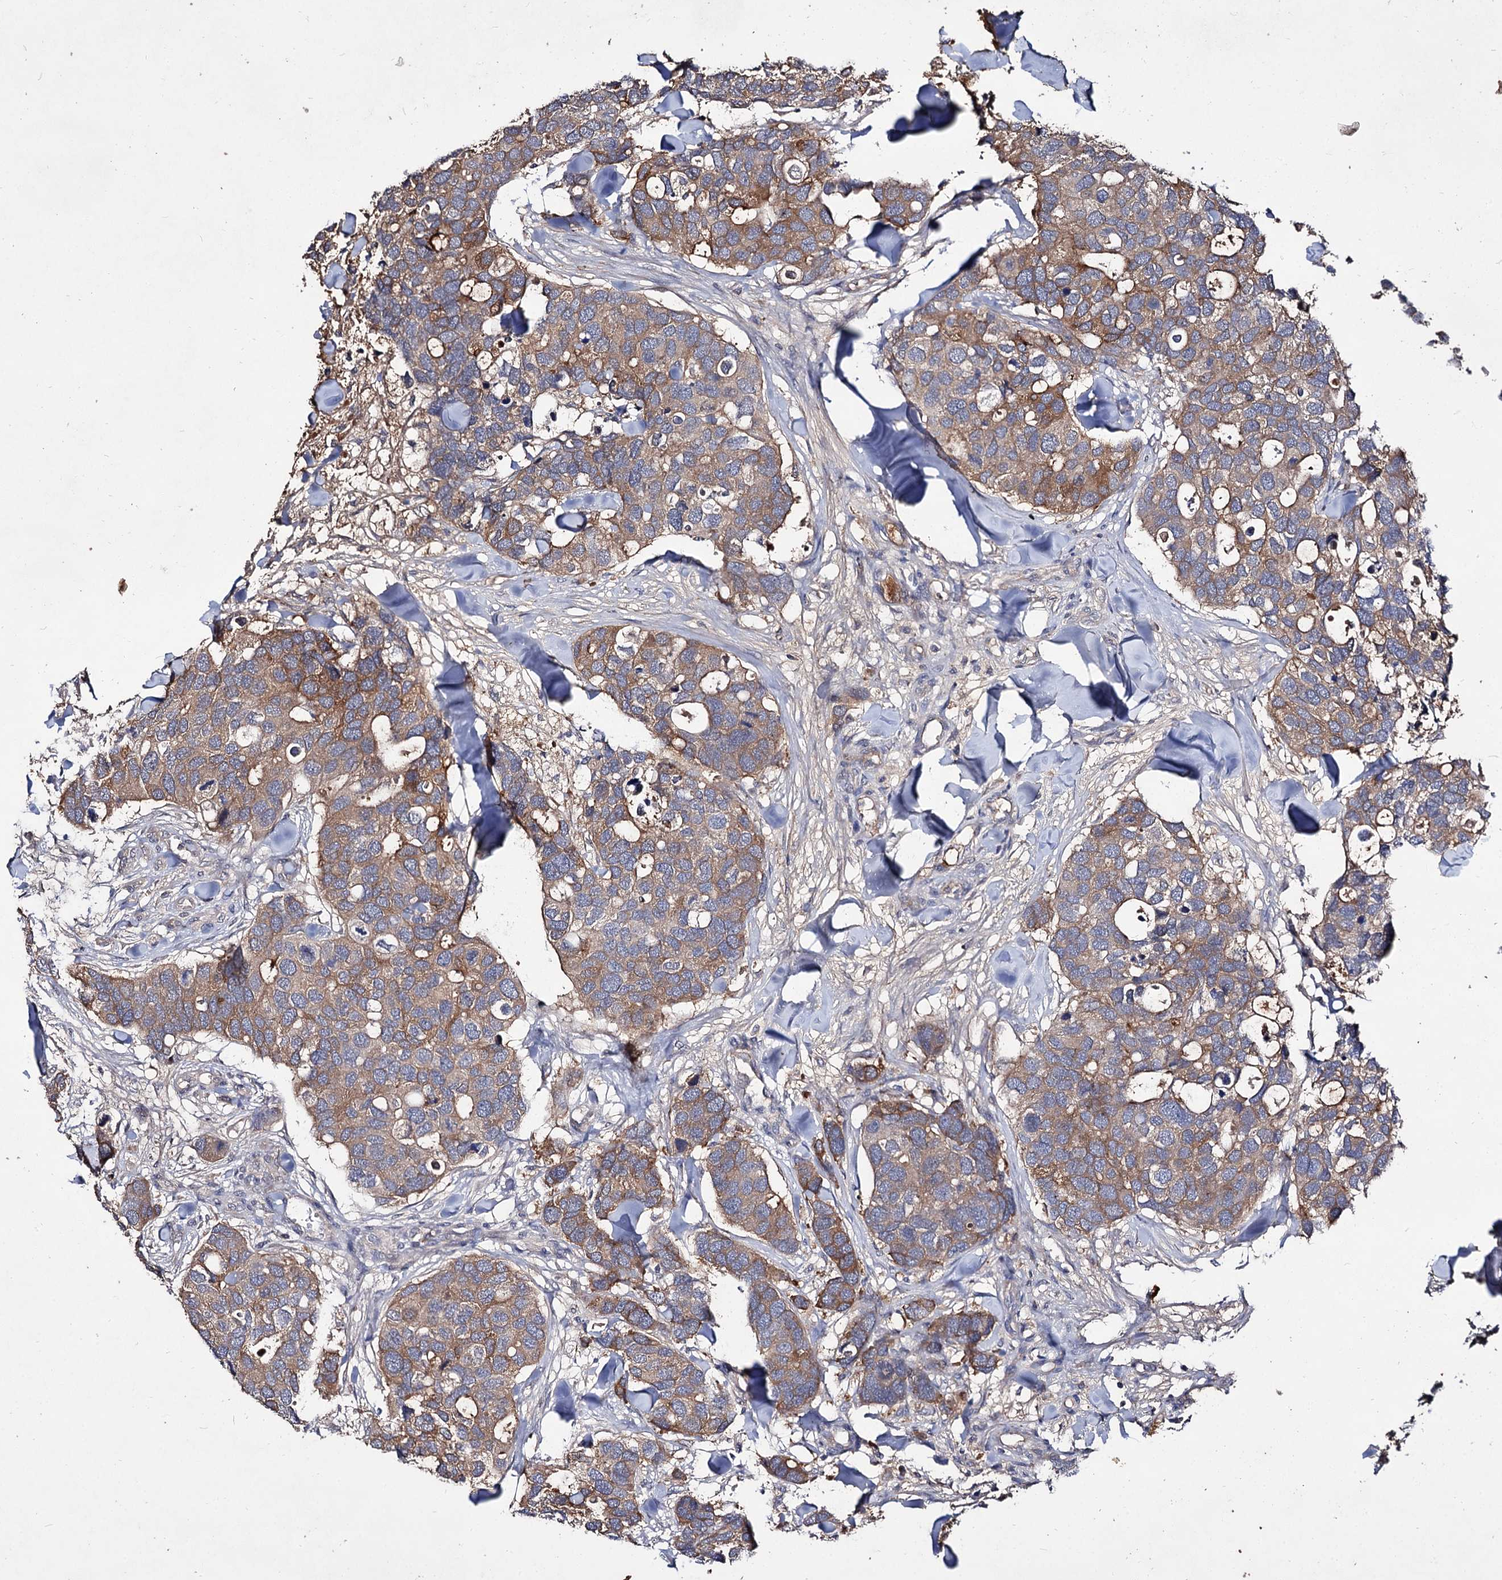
{"staining": {"intensity": "moderate", "quantity": ">75%", "location": "cytoplasmic/membranous"}, "tissue": "breast cancer", "cell_type": "Tumor cells", "image_type": "cancer", "snomed": [{"axis": "morphology", "description": "Duct carcinoma"}, {"axis": "topography", "description": "Breast"}], "caption": "A micrograph showing moderate cytoplasmic/membranous positivity in approximately >75% of tumor cells in breast infiltrating ductal carcinoma, as visualized by brown immunohistochemical staining.", "gene": "ARFIP2", "patient": {"sex": "female", "age": 83}}